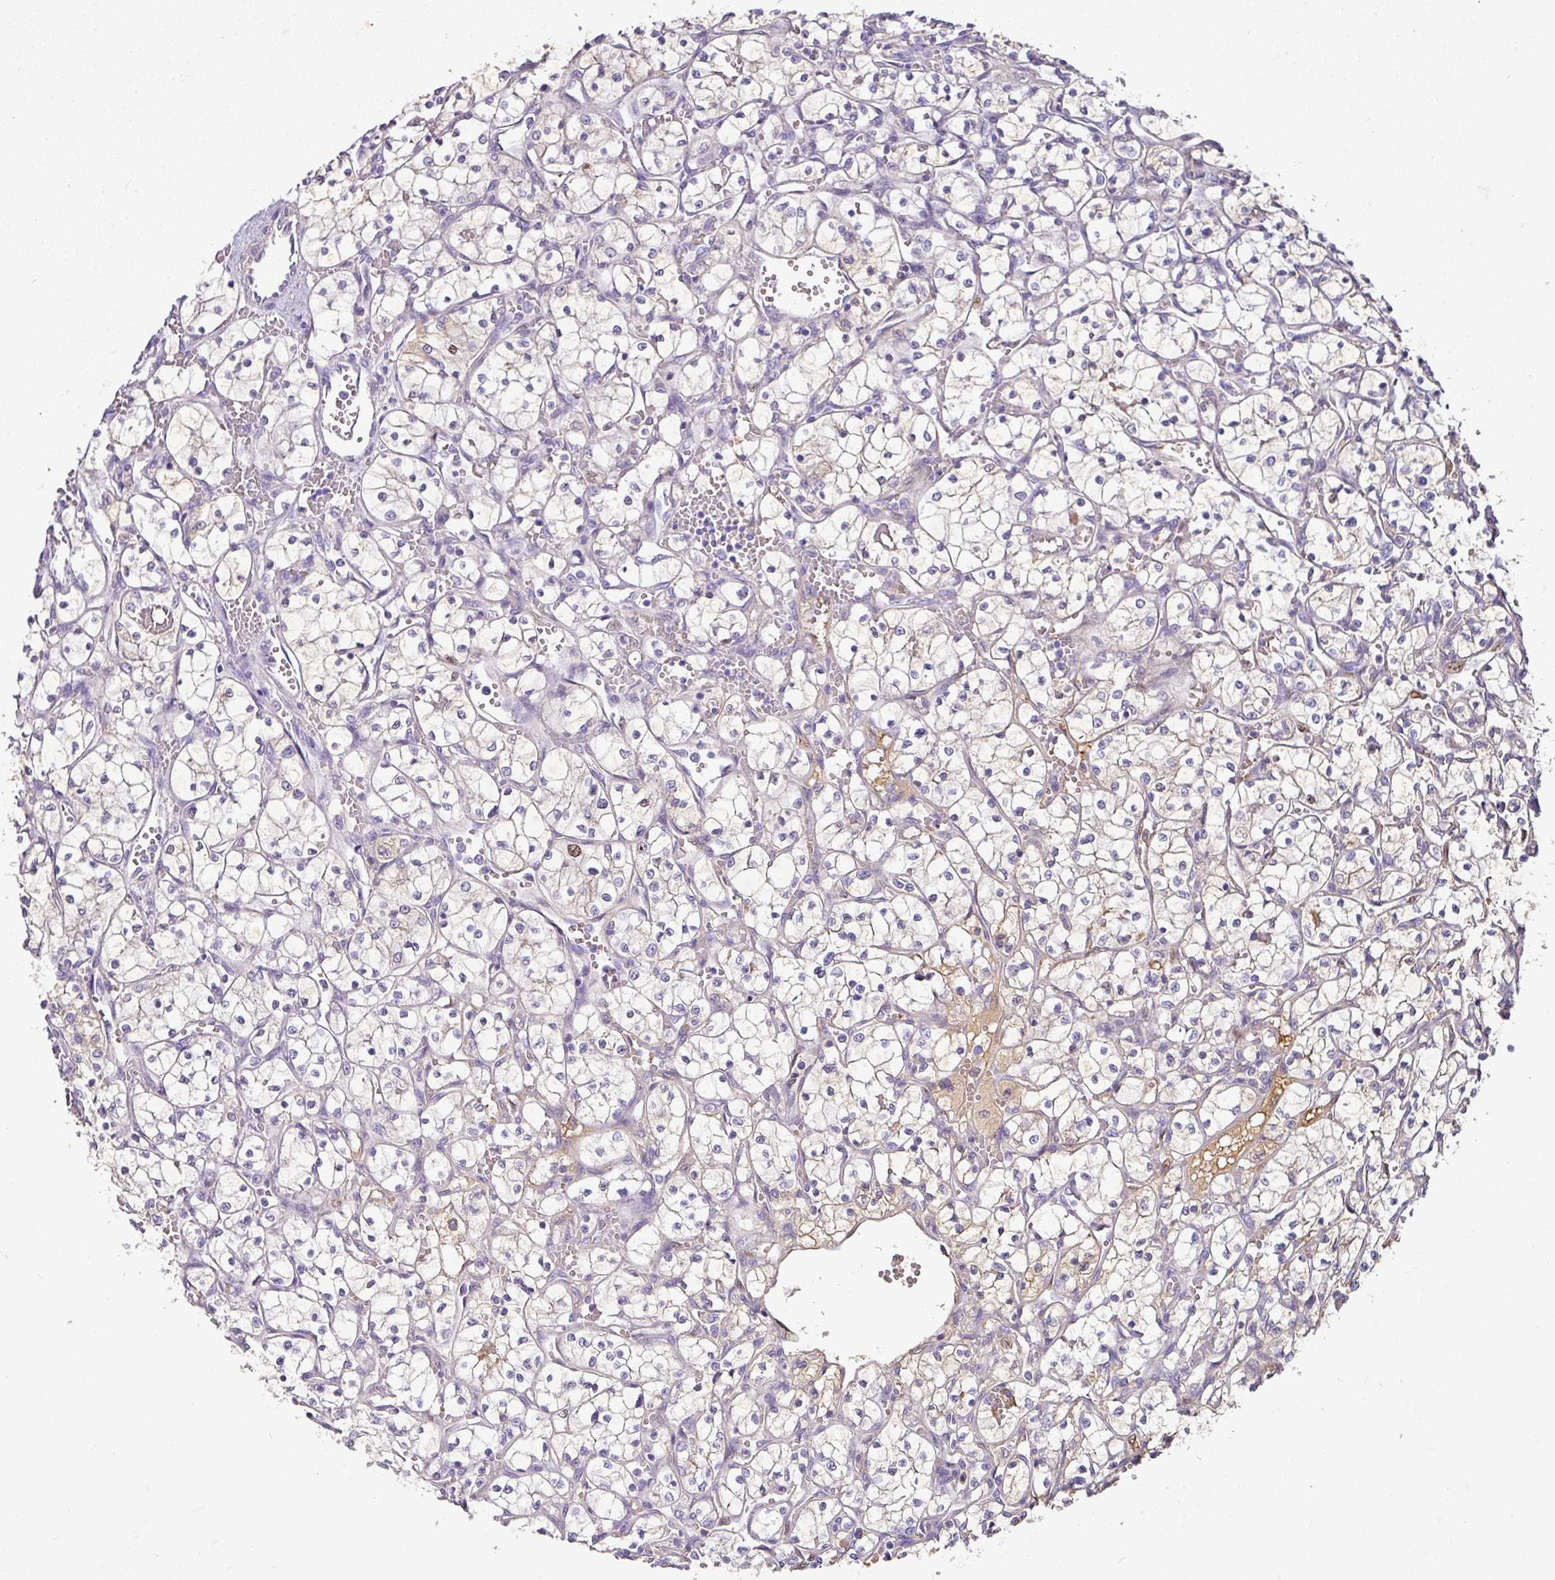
{"staining": {"intensity": "negative", "quantity": "none", "location": "none"}, "tissue": "renal cancer", "cell_type": "Tumor cells", "image_type": "cancer", "snomed": [{"axis": "morphology", "description": "Adenocarcinoma, NOS"}, {"axis": "topography", "description": "Kidney"}], "caption": "An image of renal adenocarcinoma stained for a protein displays no brown staining in tumor cells. The staining was performed using DAB to visualize the protein expression in brown, while the nuclei were stained in blue with hematoxylin (Magnification: 20x).", "gene": "CCZ1", "patient": {"sex": "female", "age": 69}}